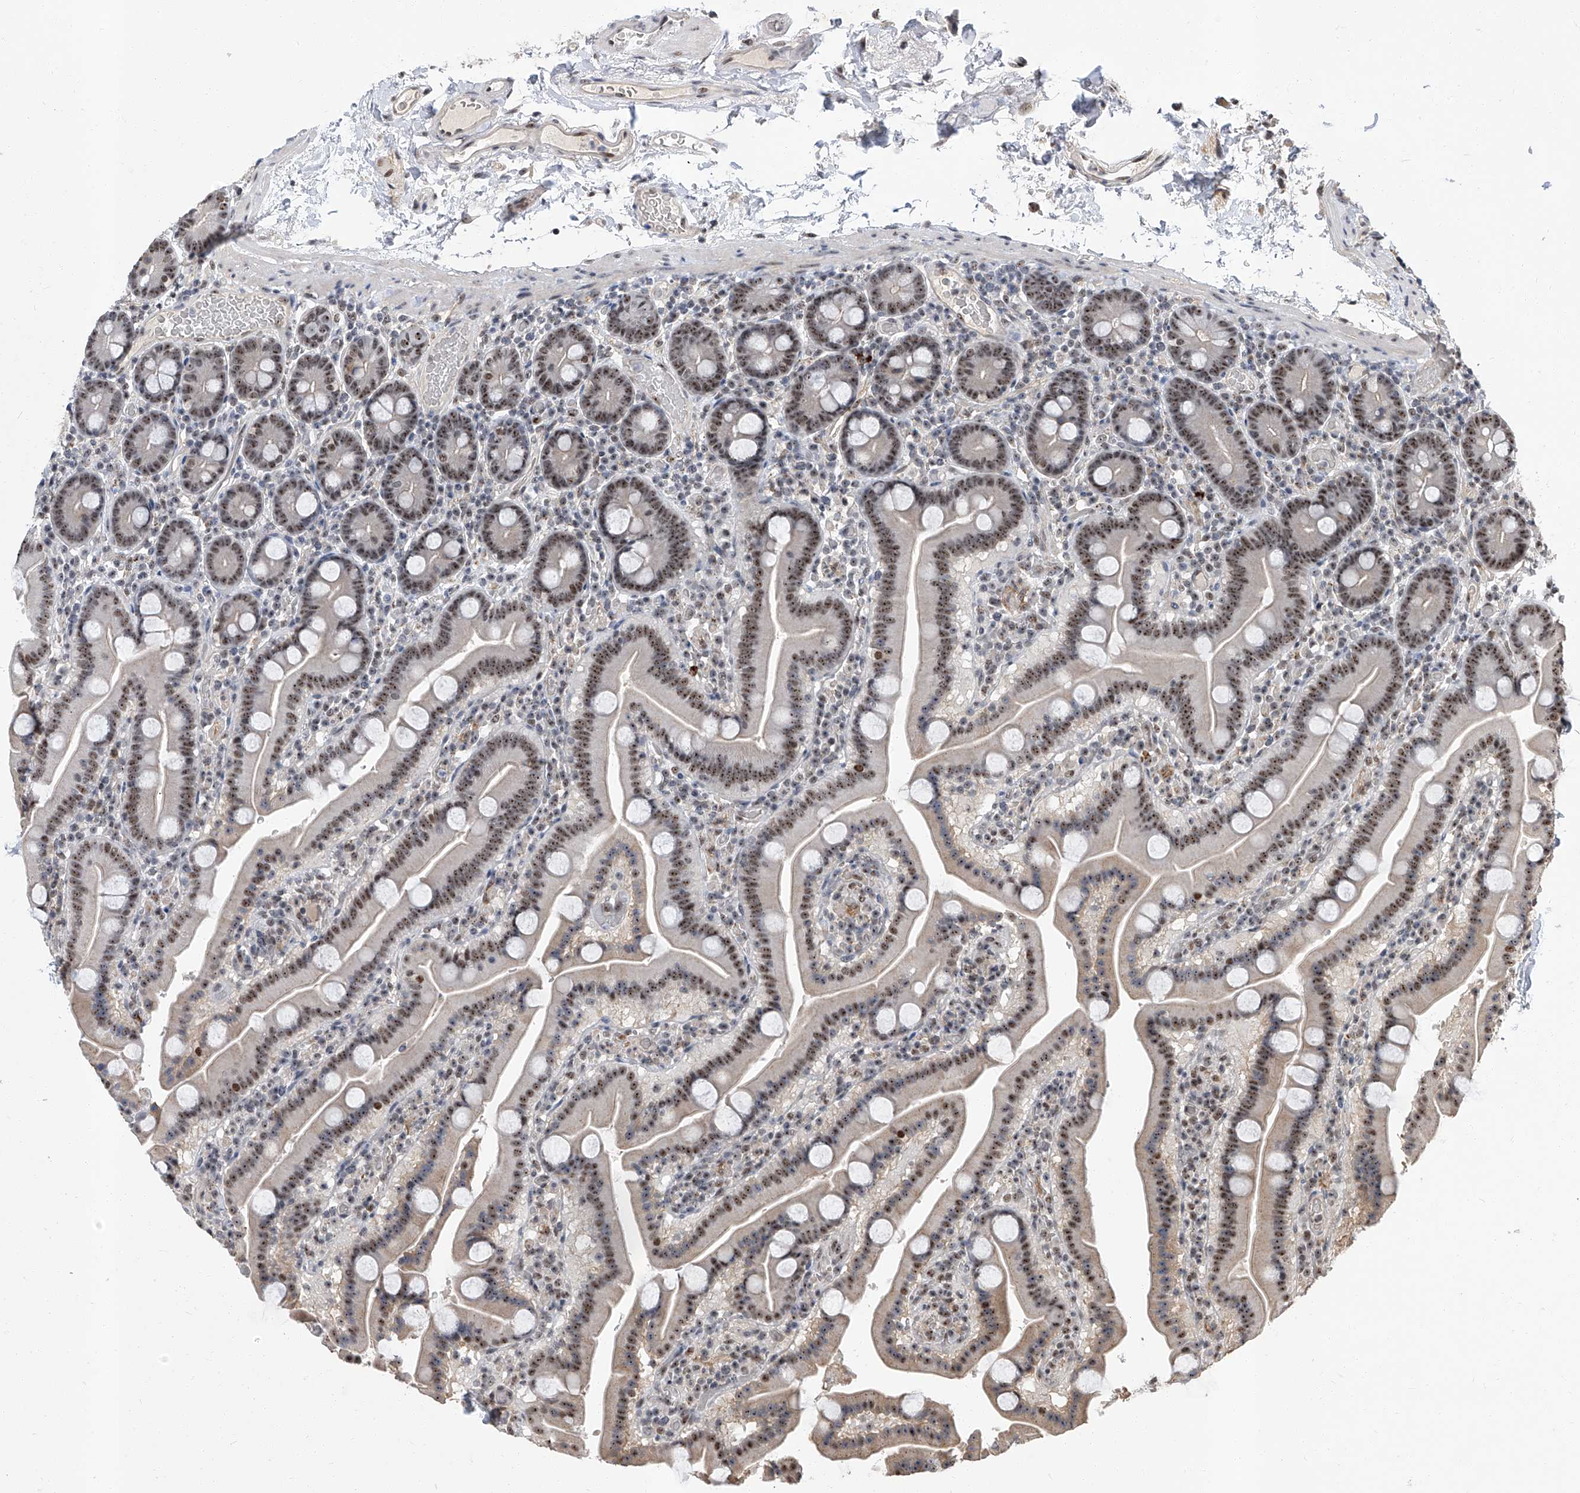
{"staining": {"intensity": "moderate", "quantity": ">75%", "location": "nuclear"}, "tissue": "duodenum", "cell_type": "Glandular cells", "image_type": "normal", "snomed": [{"axis": "morphology", "description": "Normal tissue, NOS"}, {"axis": "topography", "description": "Duodenum"}], "caption": "The micrograph reveals immunohistochemical staining of normal duodenum. There is moderate nuclear staining is present in approximately >75% of glandular cells. The staining was performed using DAB (3,3'-diaminobenzidine), with brown indicating positive protein expression. Nuclei are stained blue with hematoxylin.", "gene": "CMTR1", "patient": {"sex": "male", "age": 55}}